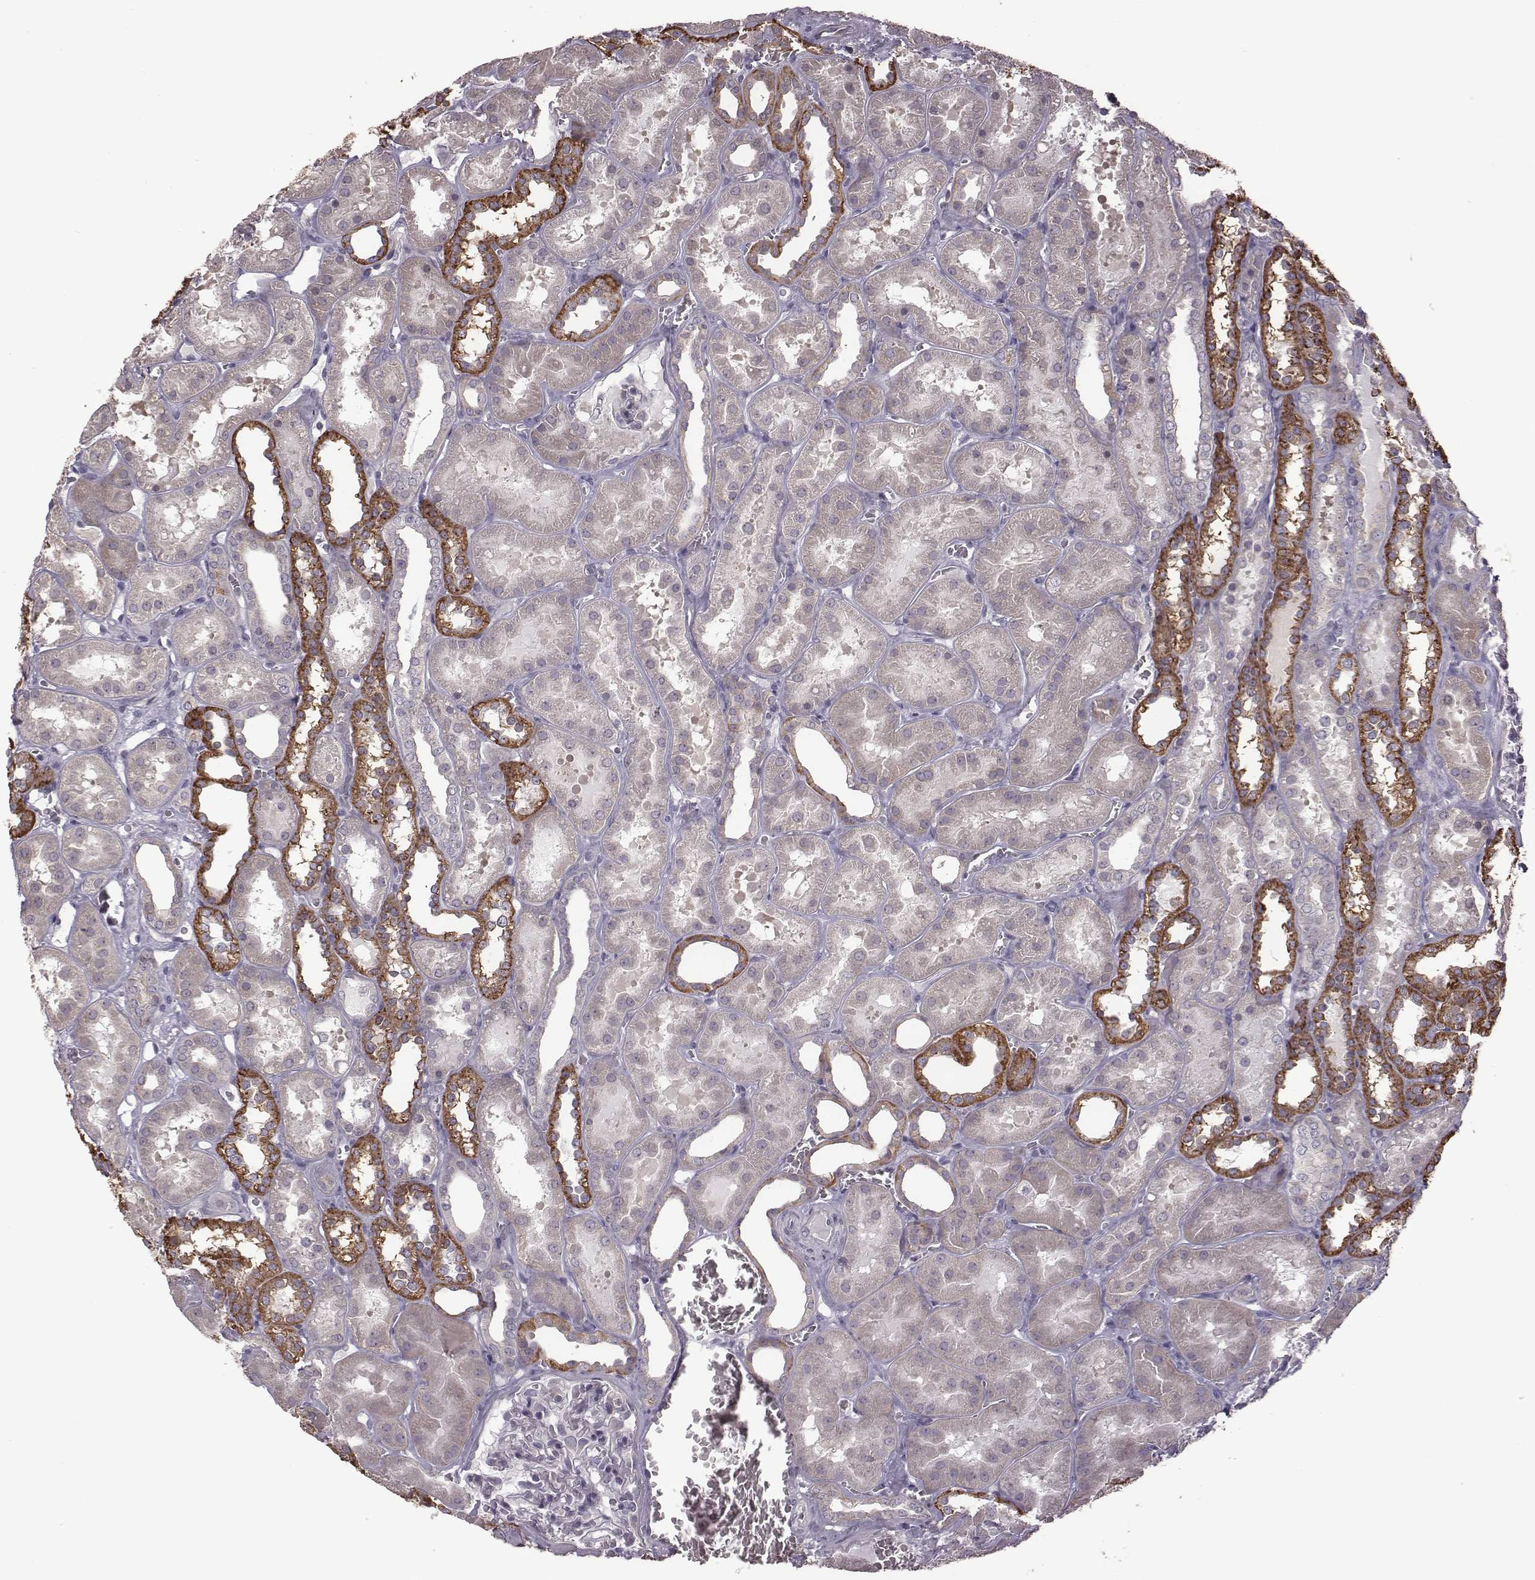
{"staining": {"intensity": "negative", "quantity": "none", "location": "none"}, "tissue": "kidney", "cell_type": "Cells in glomeruli", "image_type": "normal", "snomed": [{"axis": "morphology", "description": "Normal tissue, NOS"}, {"axis": "topography", "description": "Kidney"}], "caption": "Immunohistochemical staining of benign human kidney exhibits no significant positivity in cells in glomeruli. The staining was performed using DAB to visualize the protein expression in brown, while the nuclei were stained in blue with hematoxylin (Magnification: 20x).", "gene": "BICDL1", "patient": {"sex": "female", "age": 41}}